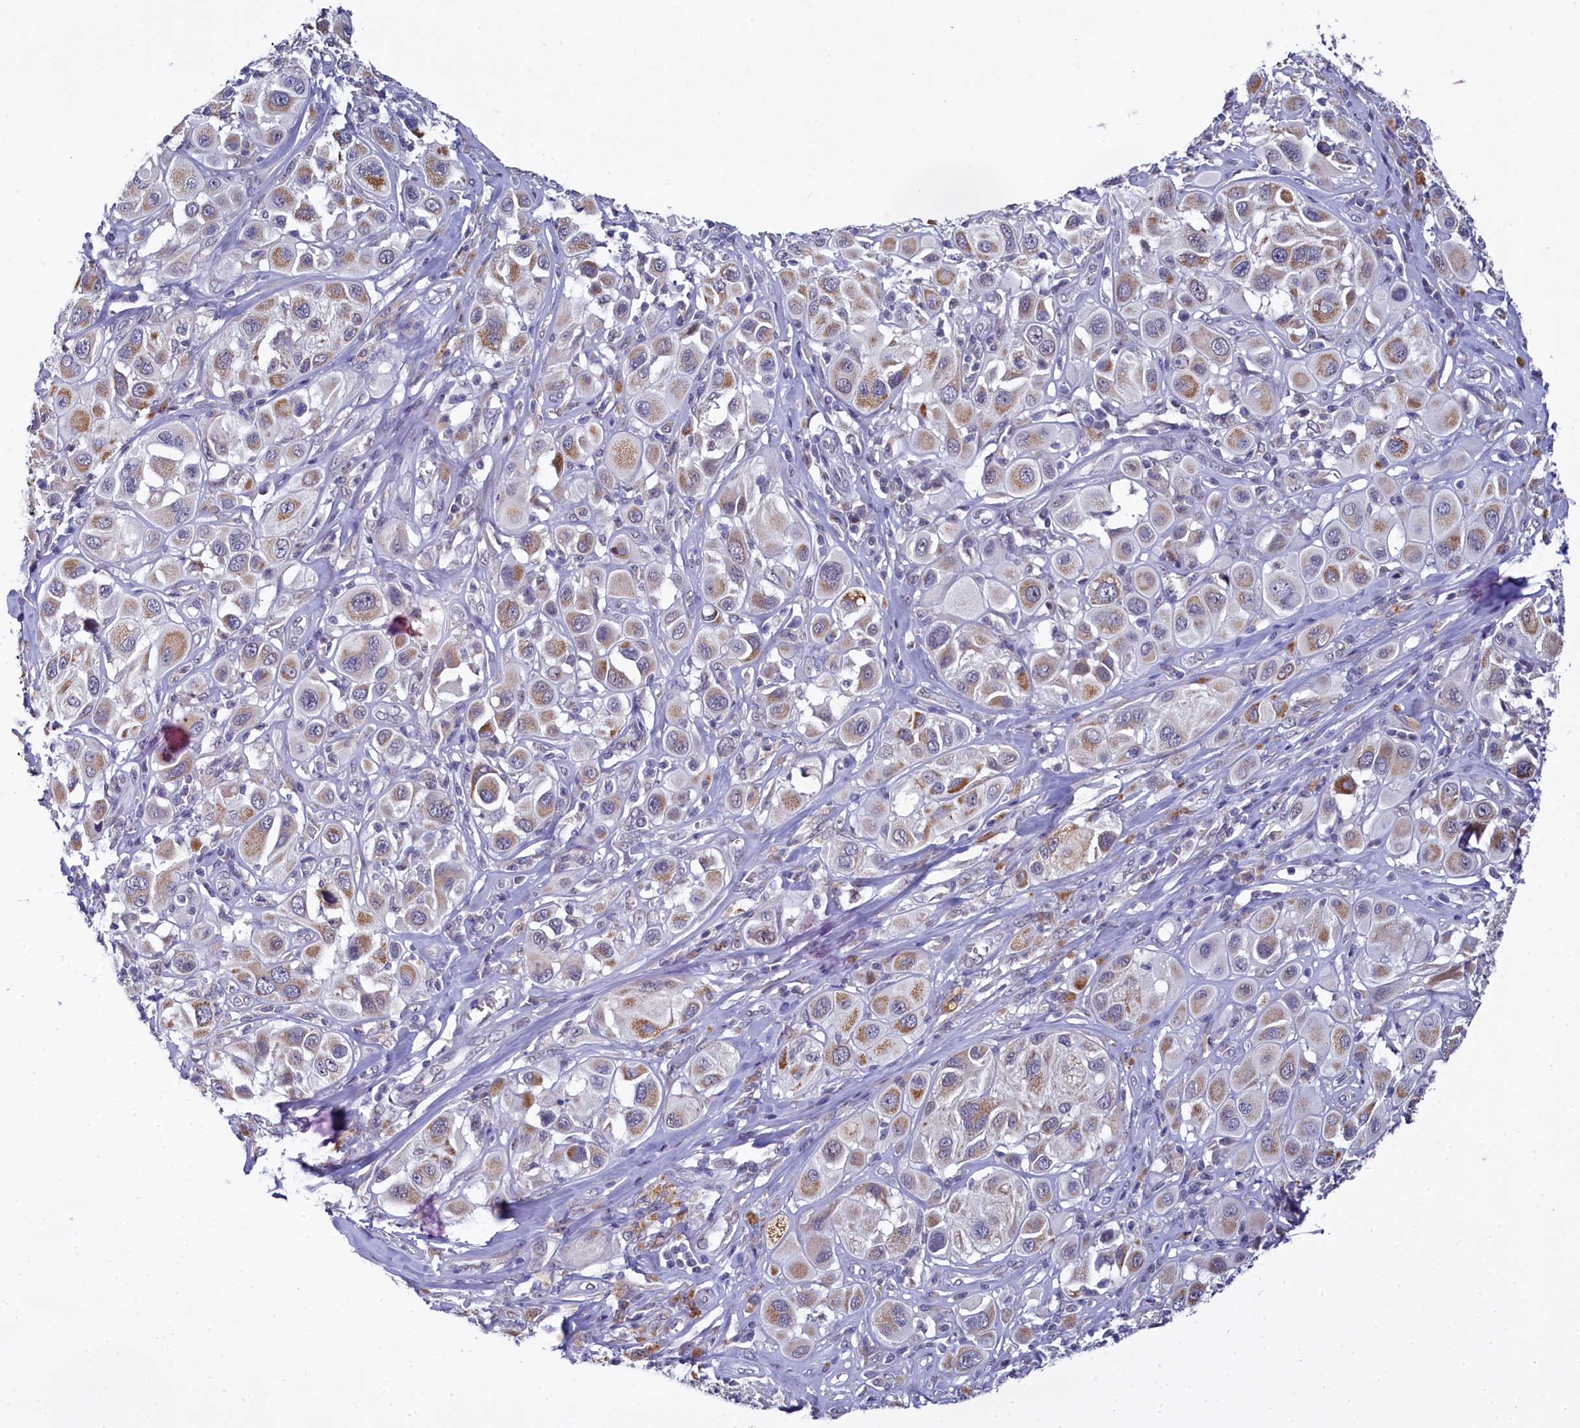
{"staining": {"intensity": "moderate", "quantity": "25%-75%", "location": "cytoplasmic/membranous"}, "tissue": "melanoma", "cell_type": "Tumor cells", "image_type": "cancer", "snomed": [{"axis": "morphology", "description": "Malignant melanoma, Metastatic site"}, {"axis": "topography", "description": "Skin"}], "caption": "There is medium levels of moderate cytoplasmic/membranous staining in tumor cells of melanoma, as demonstrated by immunohistochemical staining (brown color).", "gene": "PPHLN1", "patient": {"sex": "male", "age": 41}}